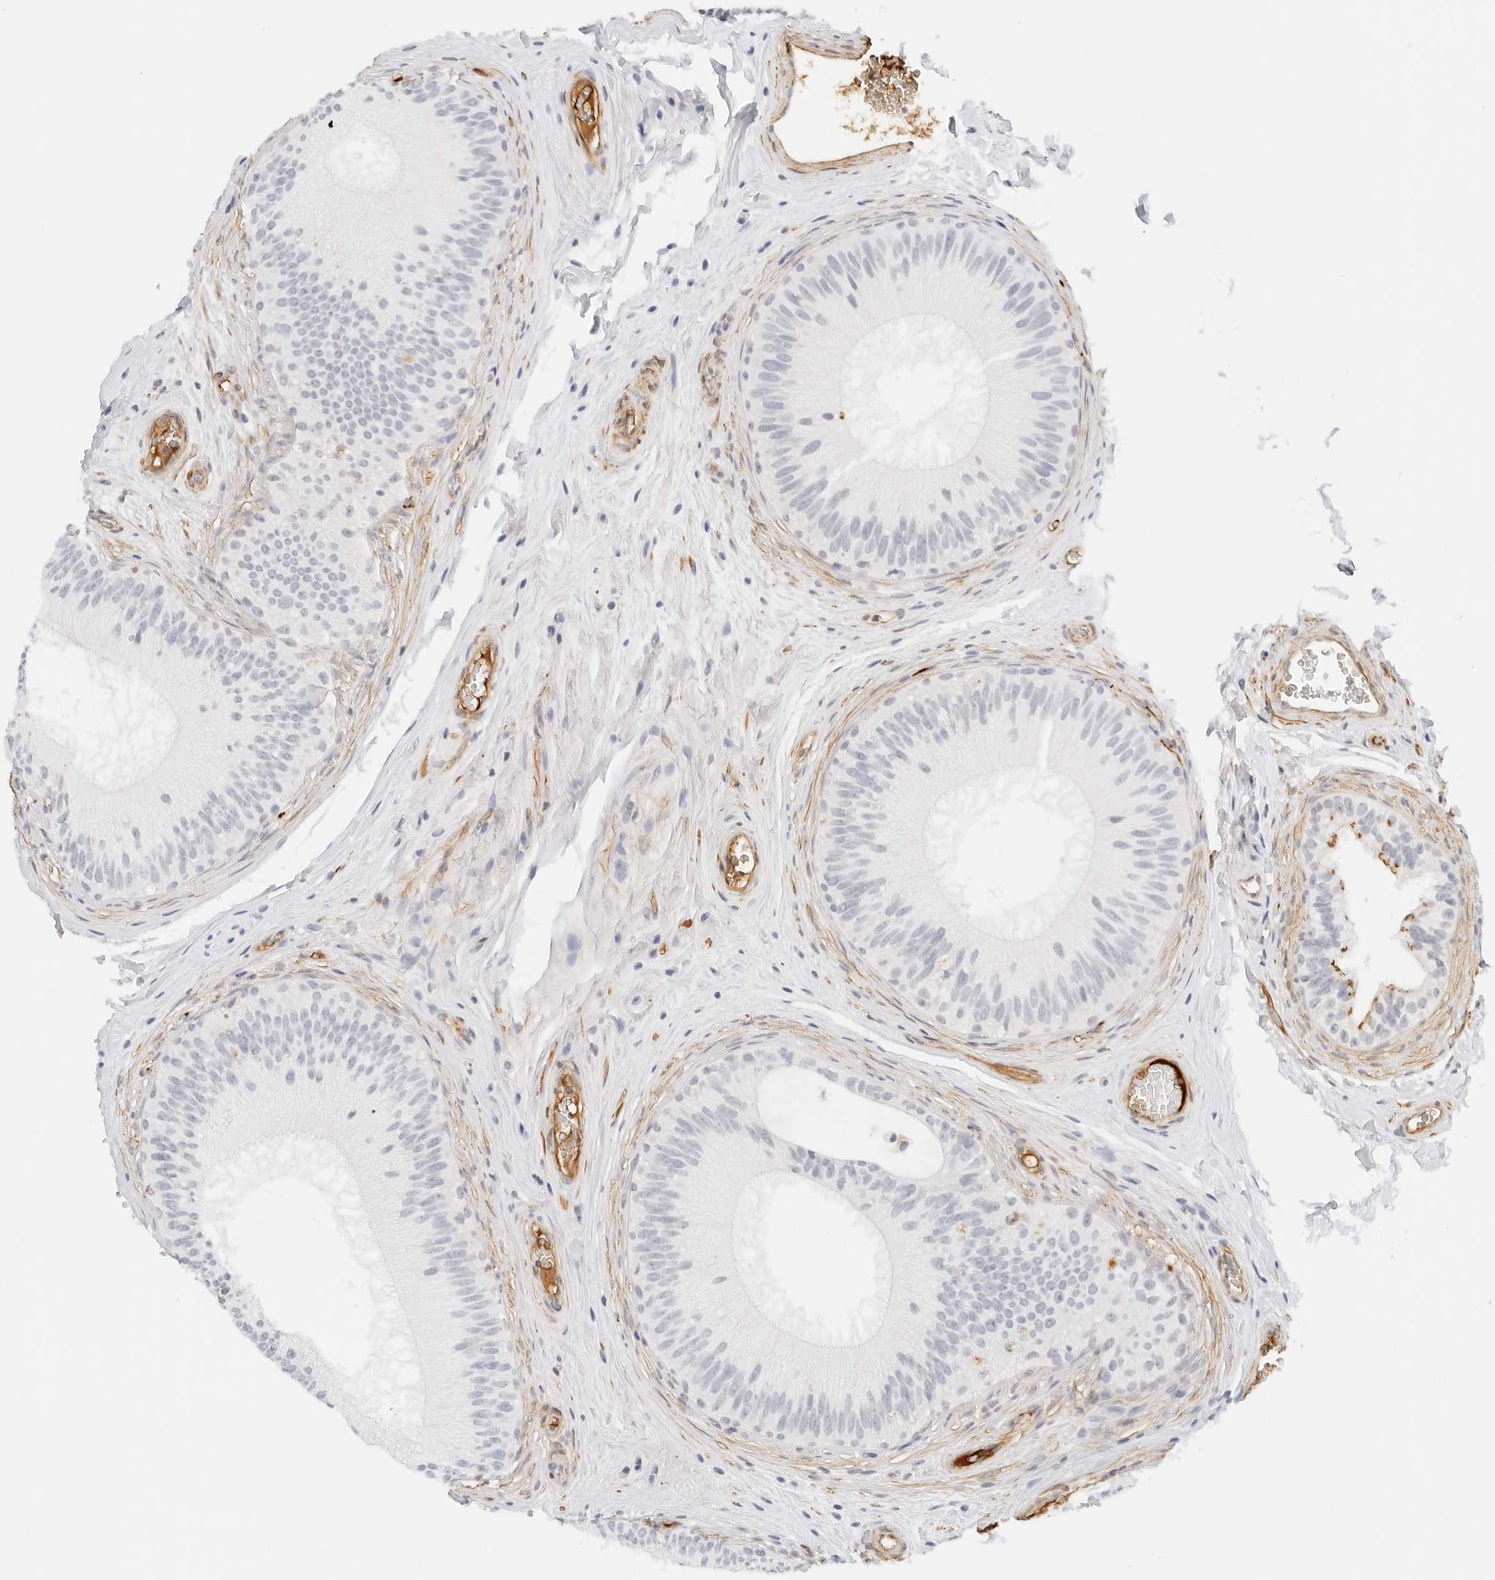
{"staining": {"intensity": "moderate", "quantity": "<25%", "location": "cytoplasmic/membranous"}, "tissue": "epididymis", "cell_type": "Glandular cells", "image_type": "normal", "snomed": [{"axis": "morphology", "description": "Normal tissue, NOS"}, {"axis": "topography", "description": "Epididymis"}], "caption": "Brown immunohistochemical staining in normal human epididymis reveals moderate cytoplasmic/membranous expression in about <25% of glandular cells.", "gene": "PKDCC", "patient": {"sex": "male", "age": 45}}